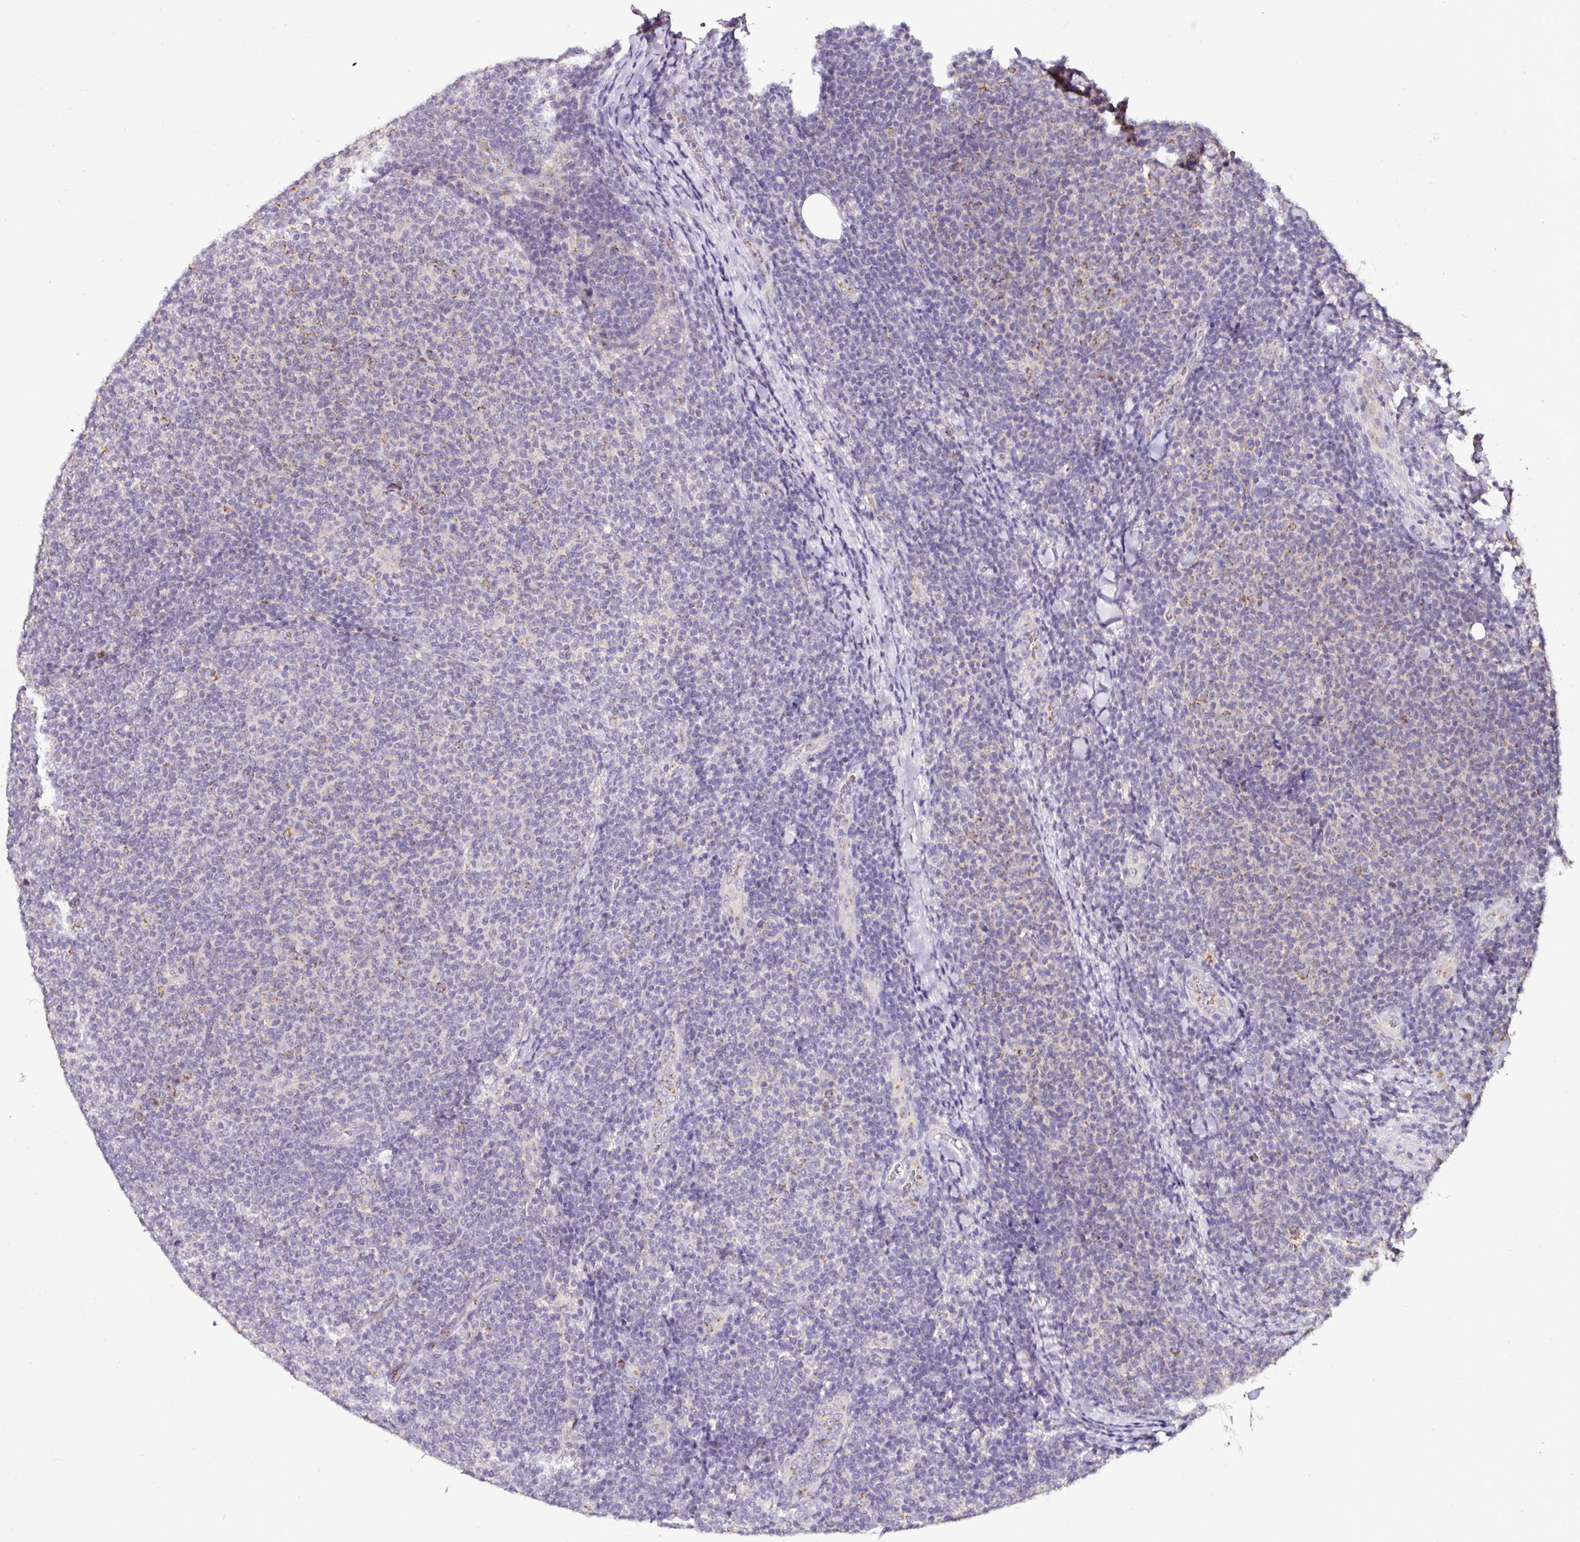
{"staining": {"intensity": "negative", "quantity": "none", "location": "none"}, "tissue": "lymphoma", "cell_type": "Tumor cells", "image_type": "cancer", "snomed": [{"axis": "morphology", "description": "Malignant lymphoma, non-Hodgkin's type, Low grade"}, {"axis": "topography", "description": "Lymph node"}], "caption": "High magnification brightfield microscopy of low-grade malignant lymphoma, non-Hodgkin's type stained with DAB (brown) and counterstained with hematoxylin (blue): tumor cells show no significant expression. (Immunohistochemistry, brightfield microscopy, high magnification).", "gene": "CPD", "patient": {"sex": "male", "age": 66}}